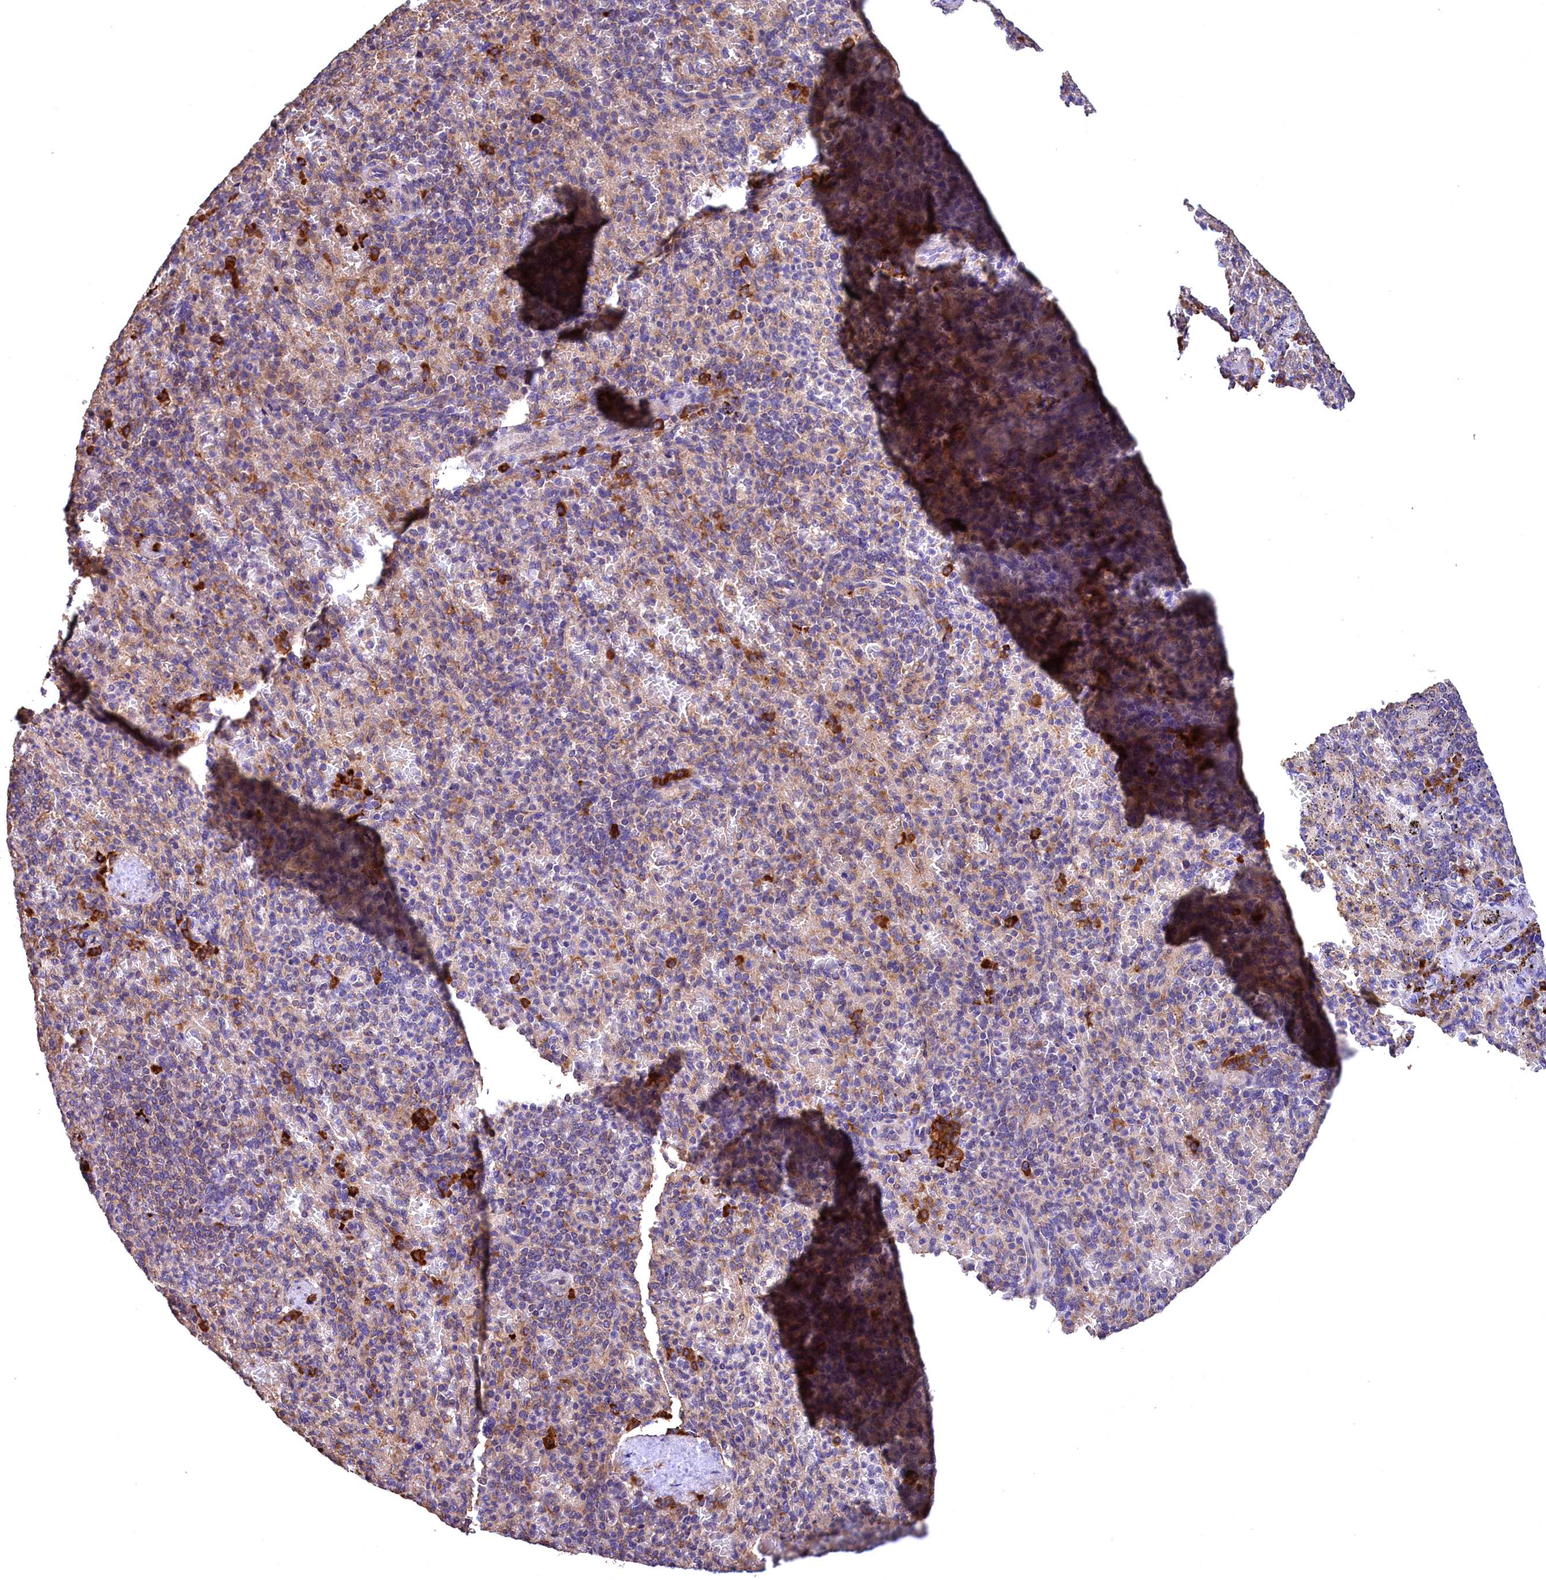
{"staining": {"intensity": "moderate", "quantity": "<25%", "location": "cytoplasmic/membranous"}, "tissue": "spleen", "cell_type": "Cells in red pulp", "image_type": "normal", "snomed": [{"axis": "morphology", "description": "Normal tissue, NOS"}, {"axis": "topography", "description": "Spleen"}], "caption": "A brown stain labels moderate cytoplasmic/membranous positivity of a protein in cells in red pulp of unremarkable human spleen. The protein of interest is stained brown, and the nuclei are stained in blue (DAB IHC with brightfield microscopy, high magnification).", "gene": "ENKD1", "patient": {"sex": "female", "age": 74}}